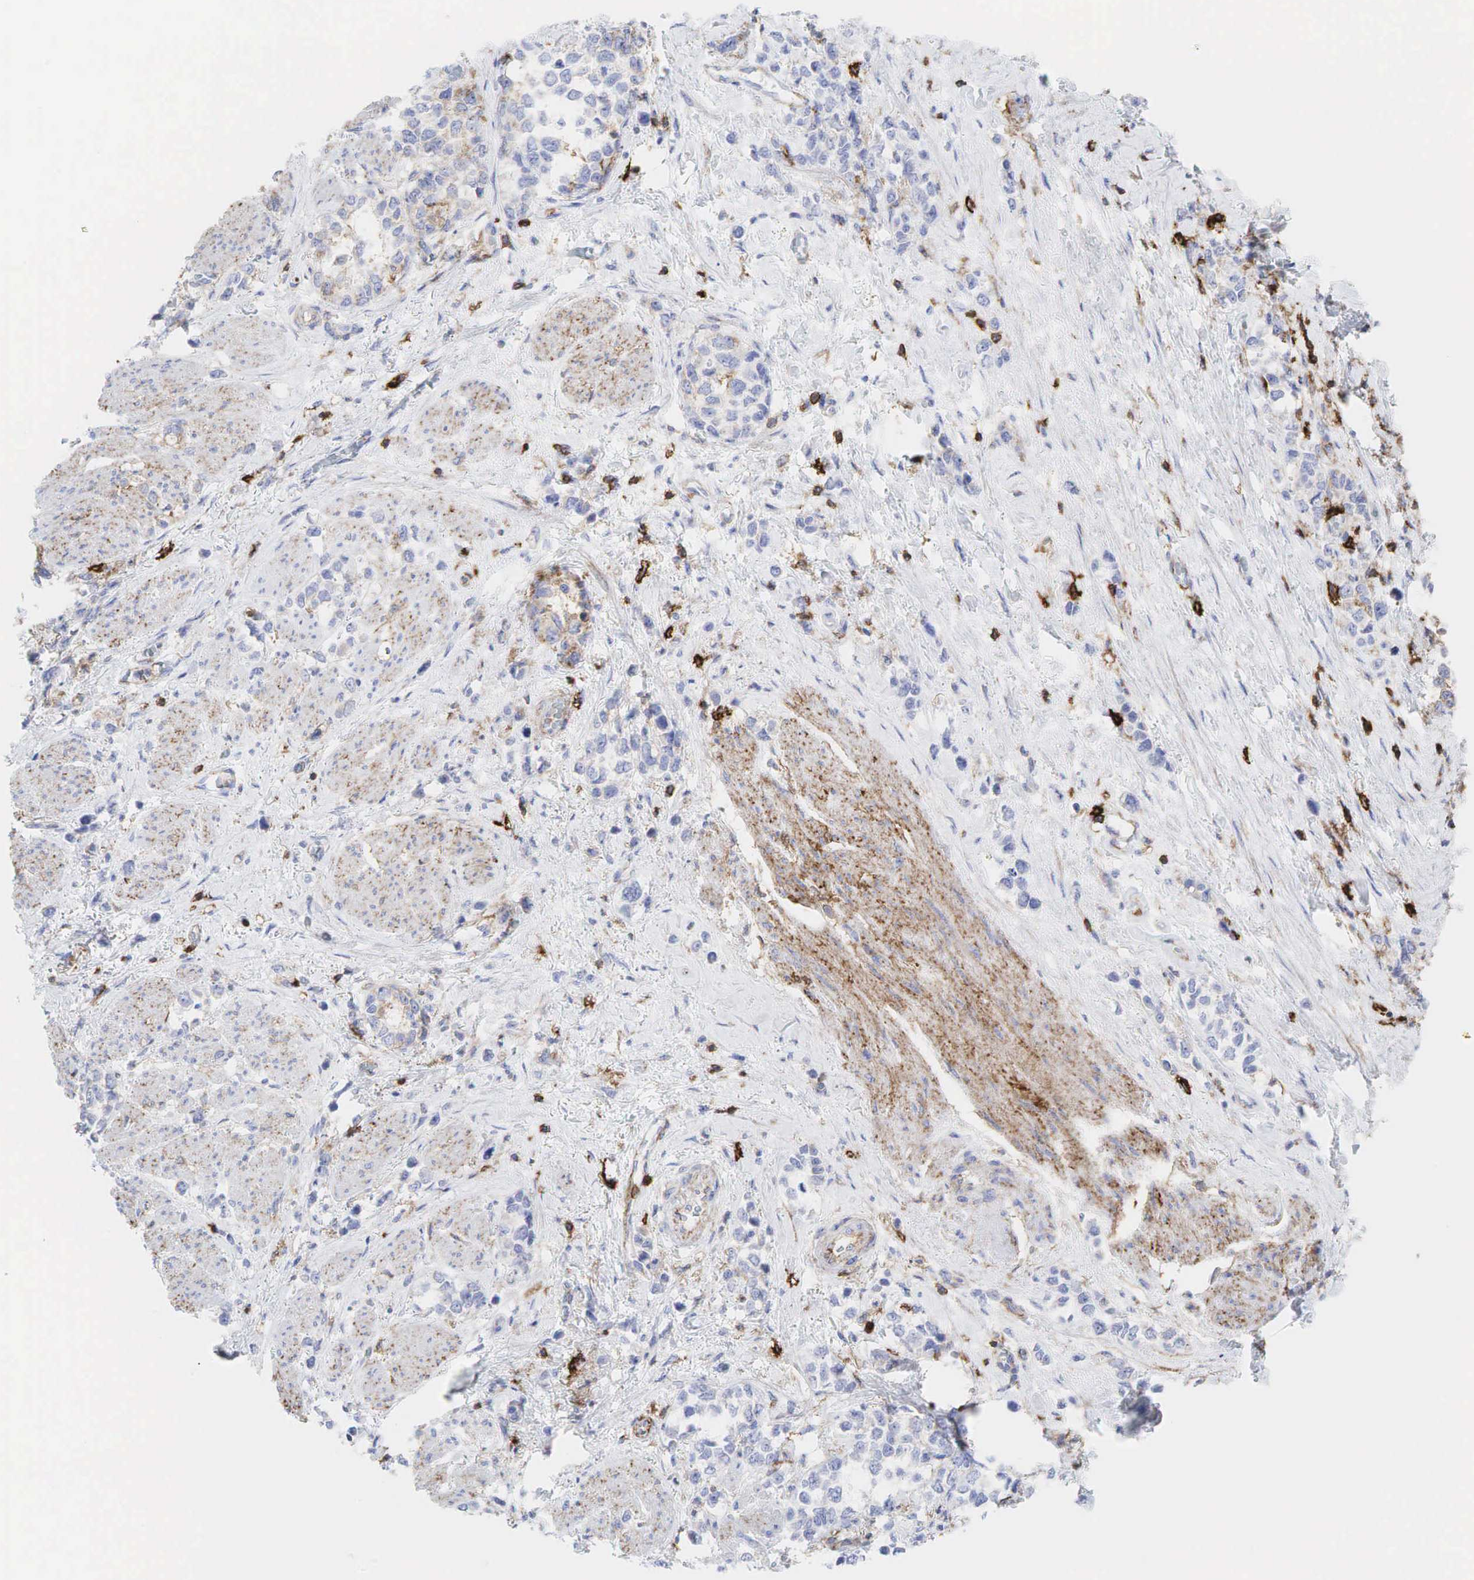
{"staining": {"intensity": "weak", "quantity": "<25%", "location": "cytoplasmic/membranous"}, "tissue": "stomach cancer", "cell_type": "Tumor cells", "image_type": "cancer", "snomed": [{"axis": "morphology", "description": "Adenocarcinoma, NOS"}, {"axis": "topography", "description": "Stomach, upper"}], "caption": "A high-resolution image shows immunohistochemistry (IHC) staining of stomach cancer, which reveals no significant expression in tumor cells.", "gene": "CD44", "patient": {"sex": "male", "age": 76}}